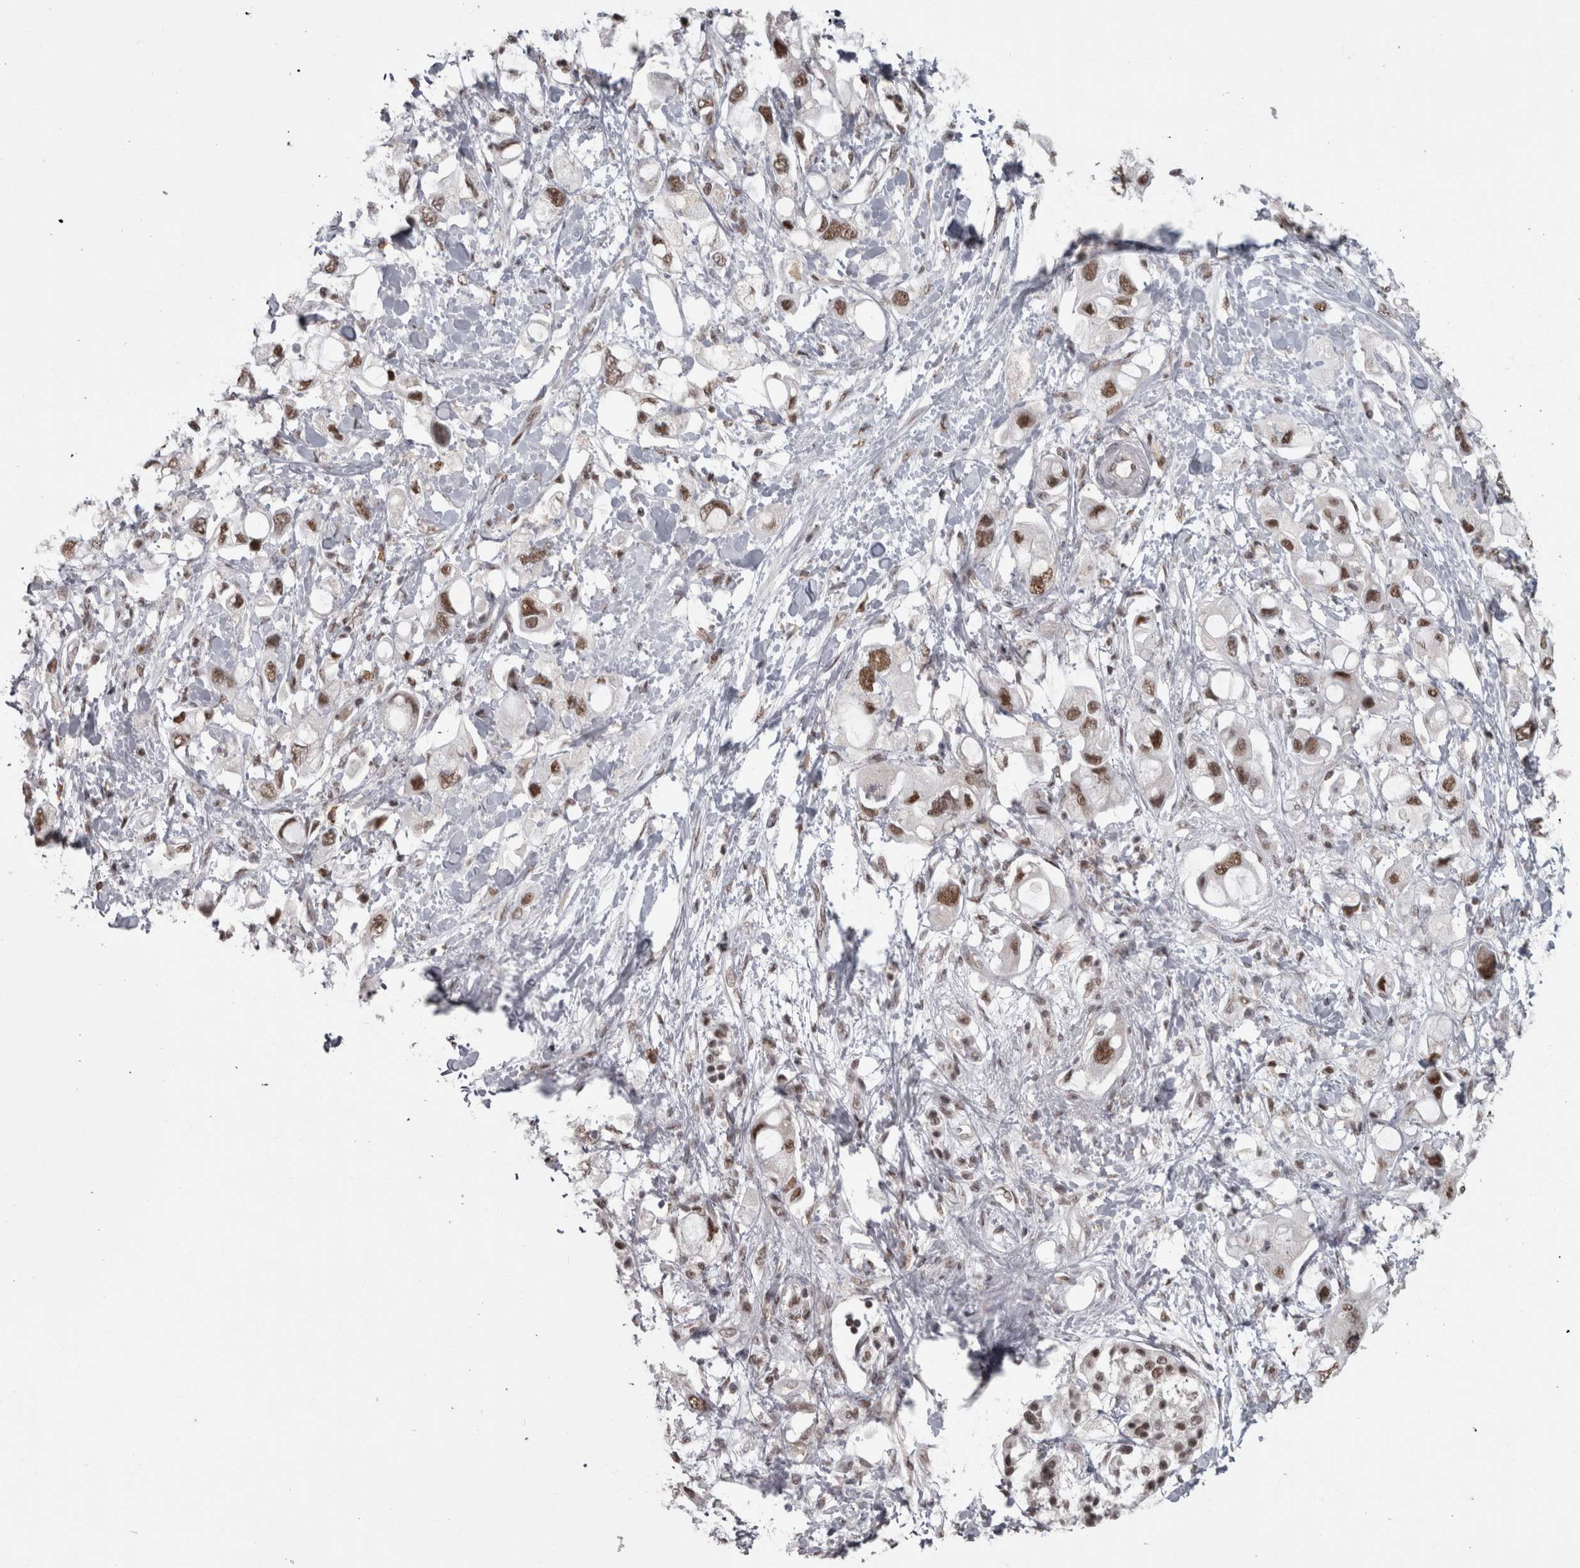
{"staining": {"intensity": "moderate", "quantity": ">75%", "location": "nuclear"}, "tissue": "pancreatic cancer", "cell_type": "Tumor cells", "image_type": "cancer", "snomed": [{"axis": "morphology", "description": "Adenocarcinoma, NOS"}, {"axis": "topography", "description": "Pancreas"}], "caption": "Protein staining by immunohistochemistry displays moderate nuclear staining in about >75% of tumor cells in pancreatic adenocarcinoma.", "gene": "MICU3", "patient": {"sex": "female", "age": 56}}